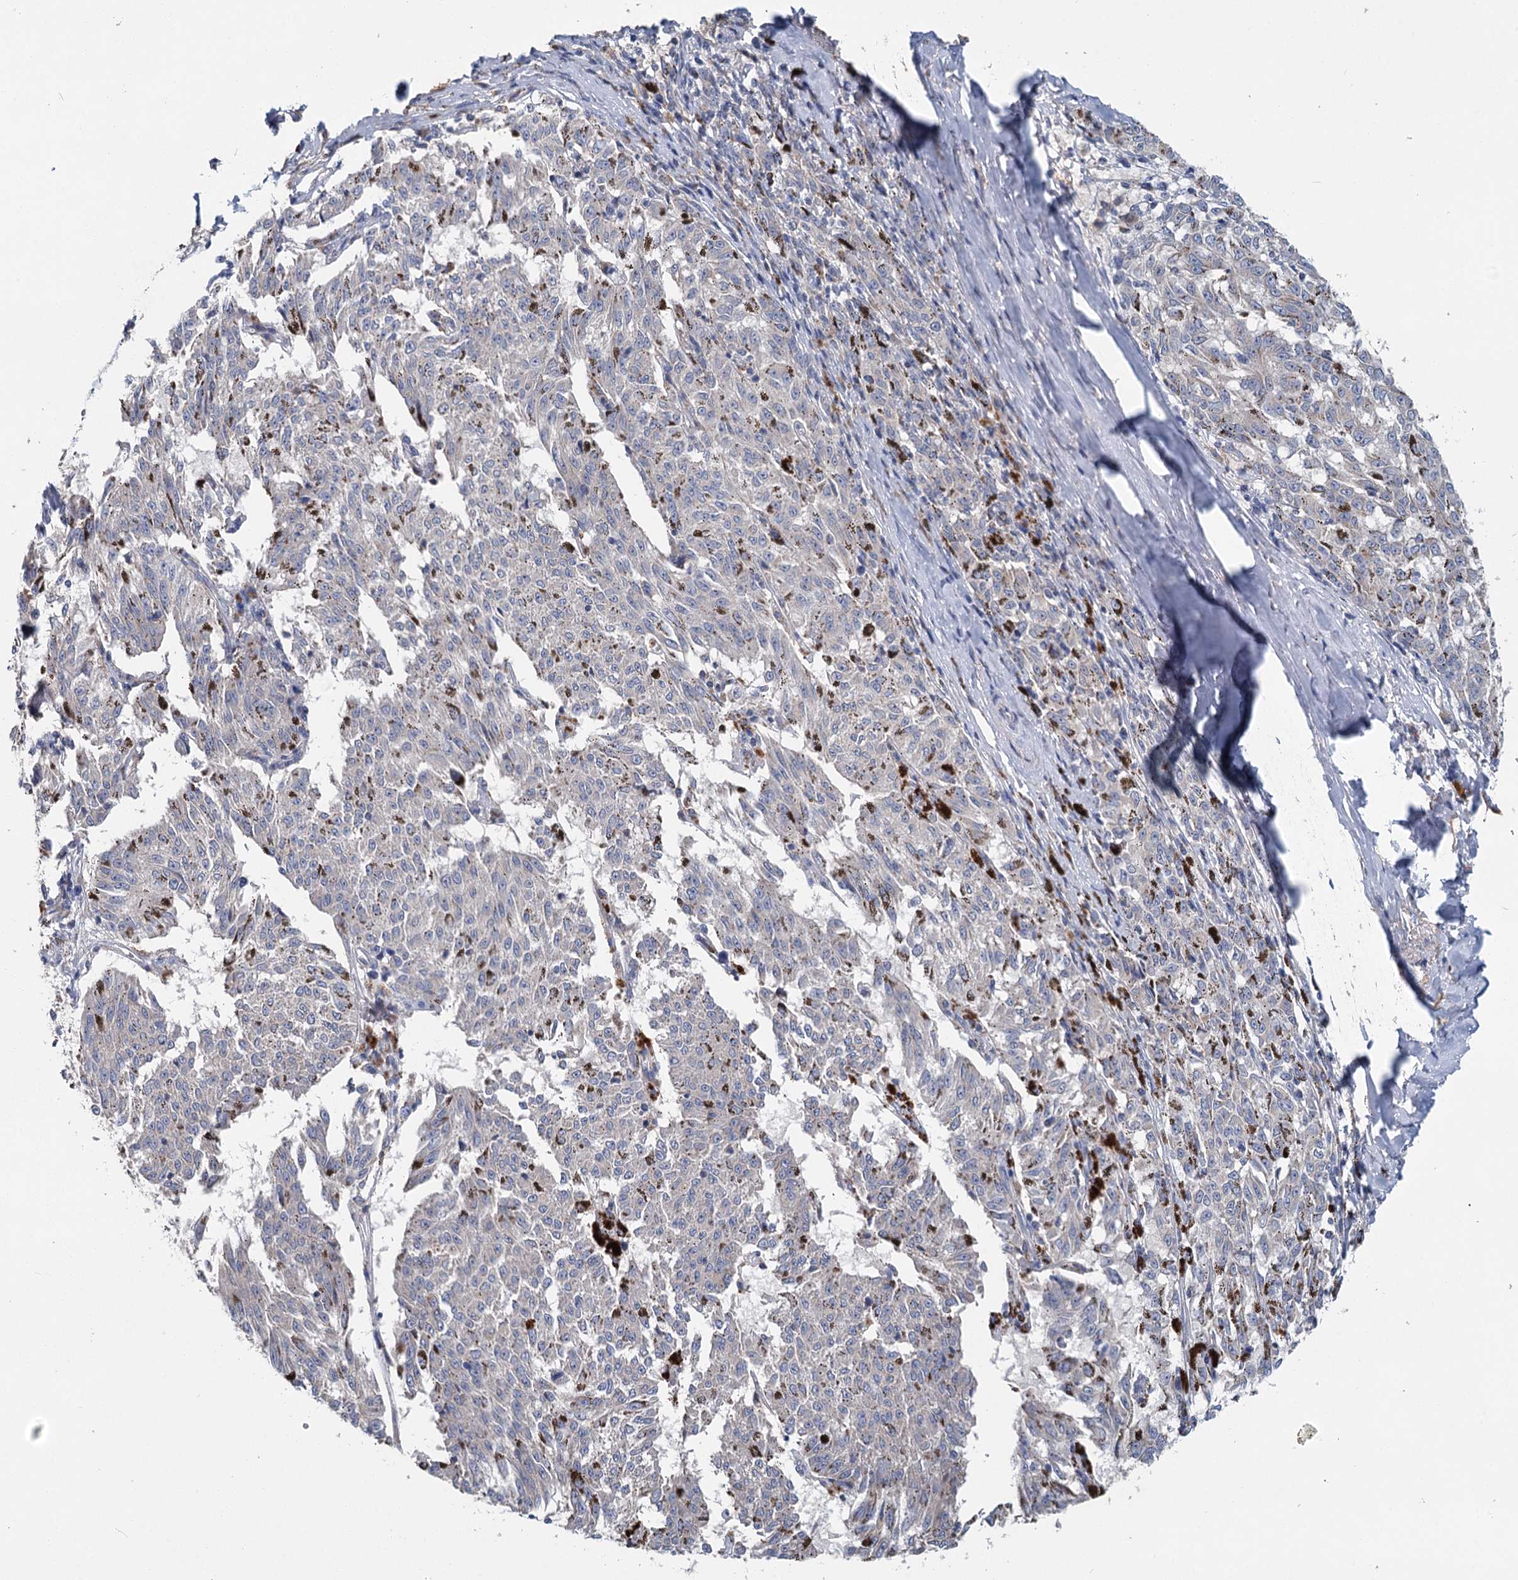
{"staining": {"intensity": "negative", "quantity": "none", "location": "none"}, "tissue": "melanoma", "cell_type": "Tumor cells", "image_type": "cancer", "snomed": [{"axis": "morphology", "description": "Malignant melanoma, NOS"}, {"axis": "topography", "description": "Skin"}], "caption": "This histopathology image is of melanoma stained with IHC to label a protein in brown with the nuclei are counter-stained blue. There is no positivity in tumor cells. (Immunohistochemistry (ihc), brightfield microscopy, high magnification).", "gene": "ANKRD16", "patient": {"sex": "female", "age": 72}}